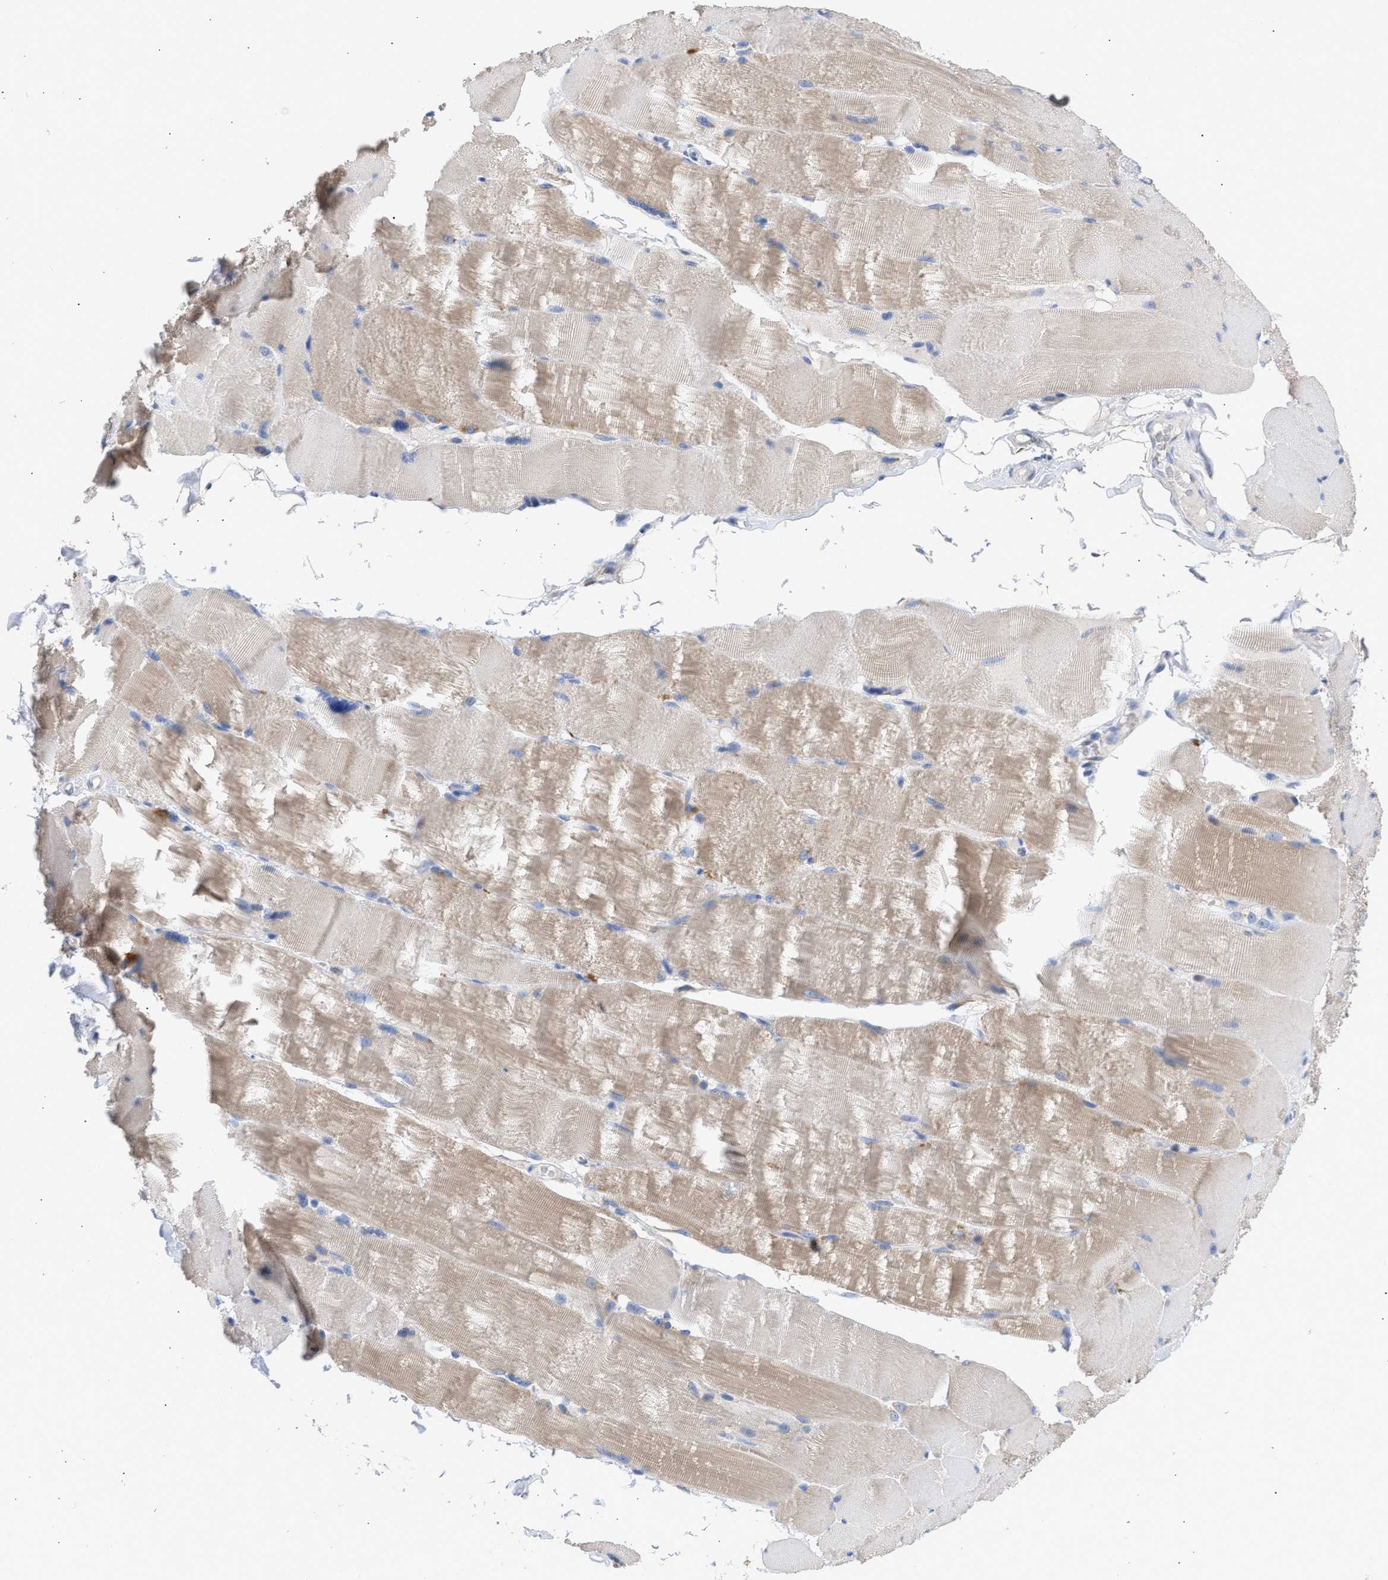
{"staining": {"intensity": "weak", "quantity": "25%-75%", "location": "cytoplasmic/membranous"}, "tissue": "skeletal muscle", "cell_type": "Myocytes", "image_type": "normal", "snomed": [{"axis": "morphology", "description": "Normal tissue, NOS"}, {"axis": "topography", "description": "Skin"}, {"axis": "topography", "description": "Skeletal muscle"}], "caption": "High-magnification brightfield microscopy of unremarkable skeletal muscle stained with DAB (3,3'-diaminobenzidine) (brown) and counterstained with hematoxylin (blue). myocytes exhibit weak cytoplasmic/membranous positivity is appreciated in approximately25%-75% of cells.", "gene": "ACOT13", "patient": {"sex": "male", "age": 83}}